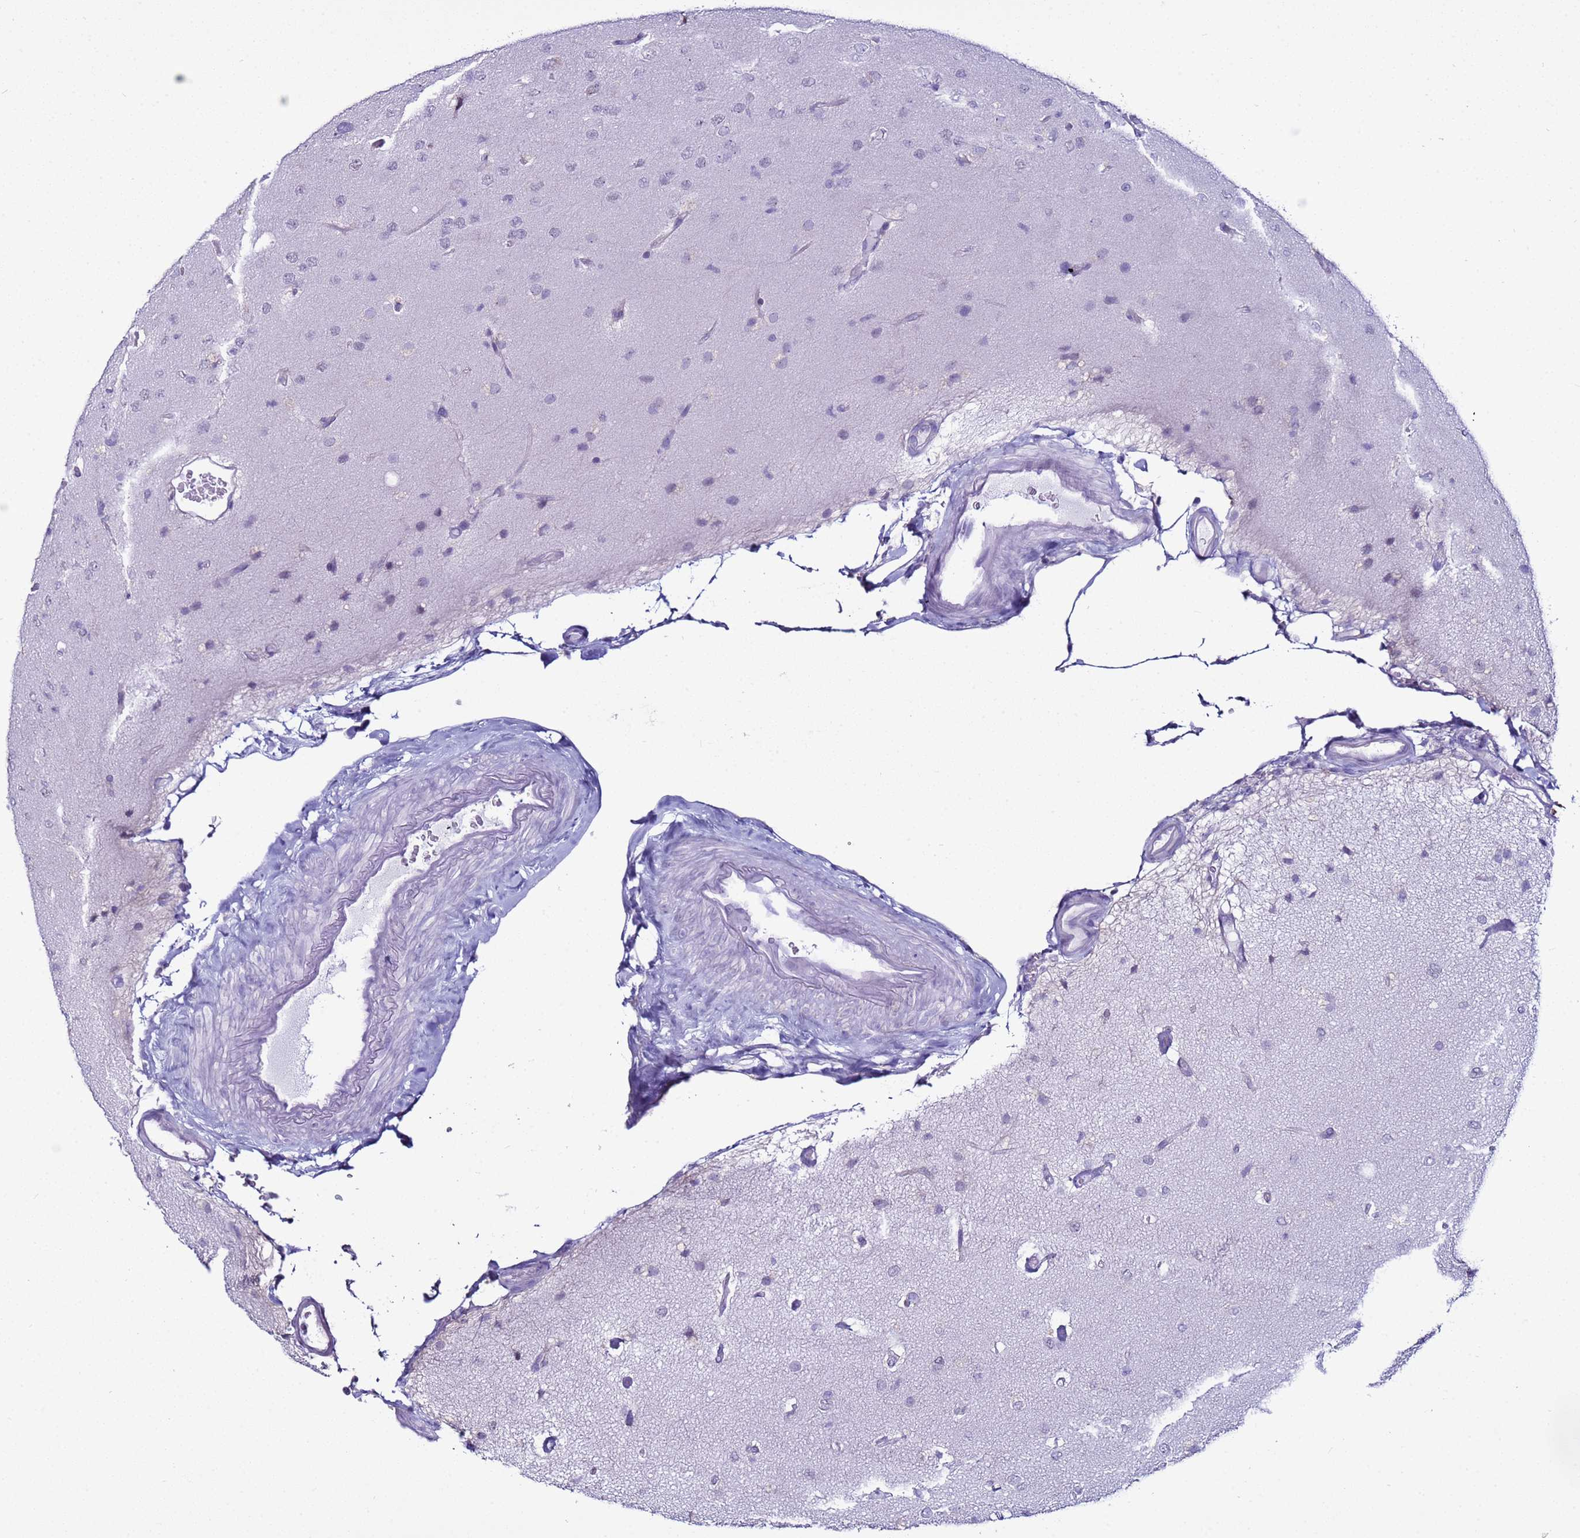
{"staining": {"intensity": "negative", "quantity": "none", "location": "none"}, "tissue": "glioma", "cell_type": "Tumor cells", "image_type": "cancer", "snomed": [{"axis": "morphology", "description": "Glioma, malignant, High grade"}, {"axis": "topography", "description": "Brain"}], "caption": "DAB (3,3'-diaminobenzidine) immunohistochemical staining of human high-grade glioma (malignant) shows no significant expression in tumor cells. (DAB (3,3'-diaminobenzidine) IHC with hematoxylin counter stain).", "gene": "LRRC10B", "patient": {"sex": "male", "age": 77}}